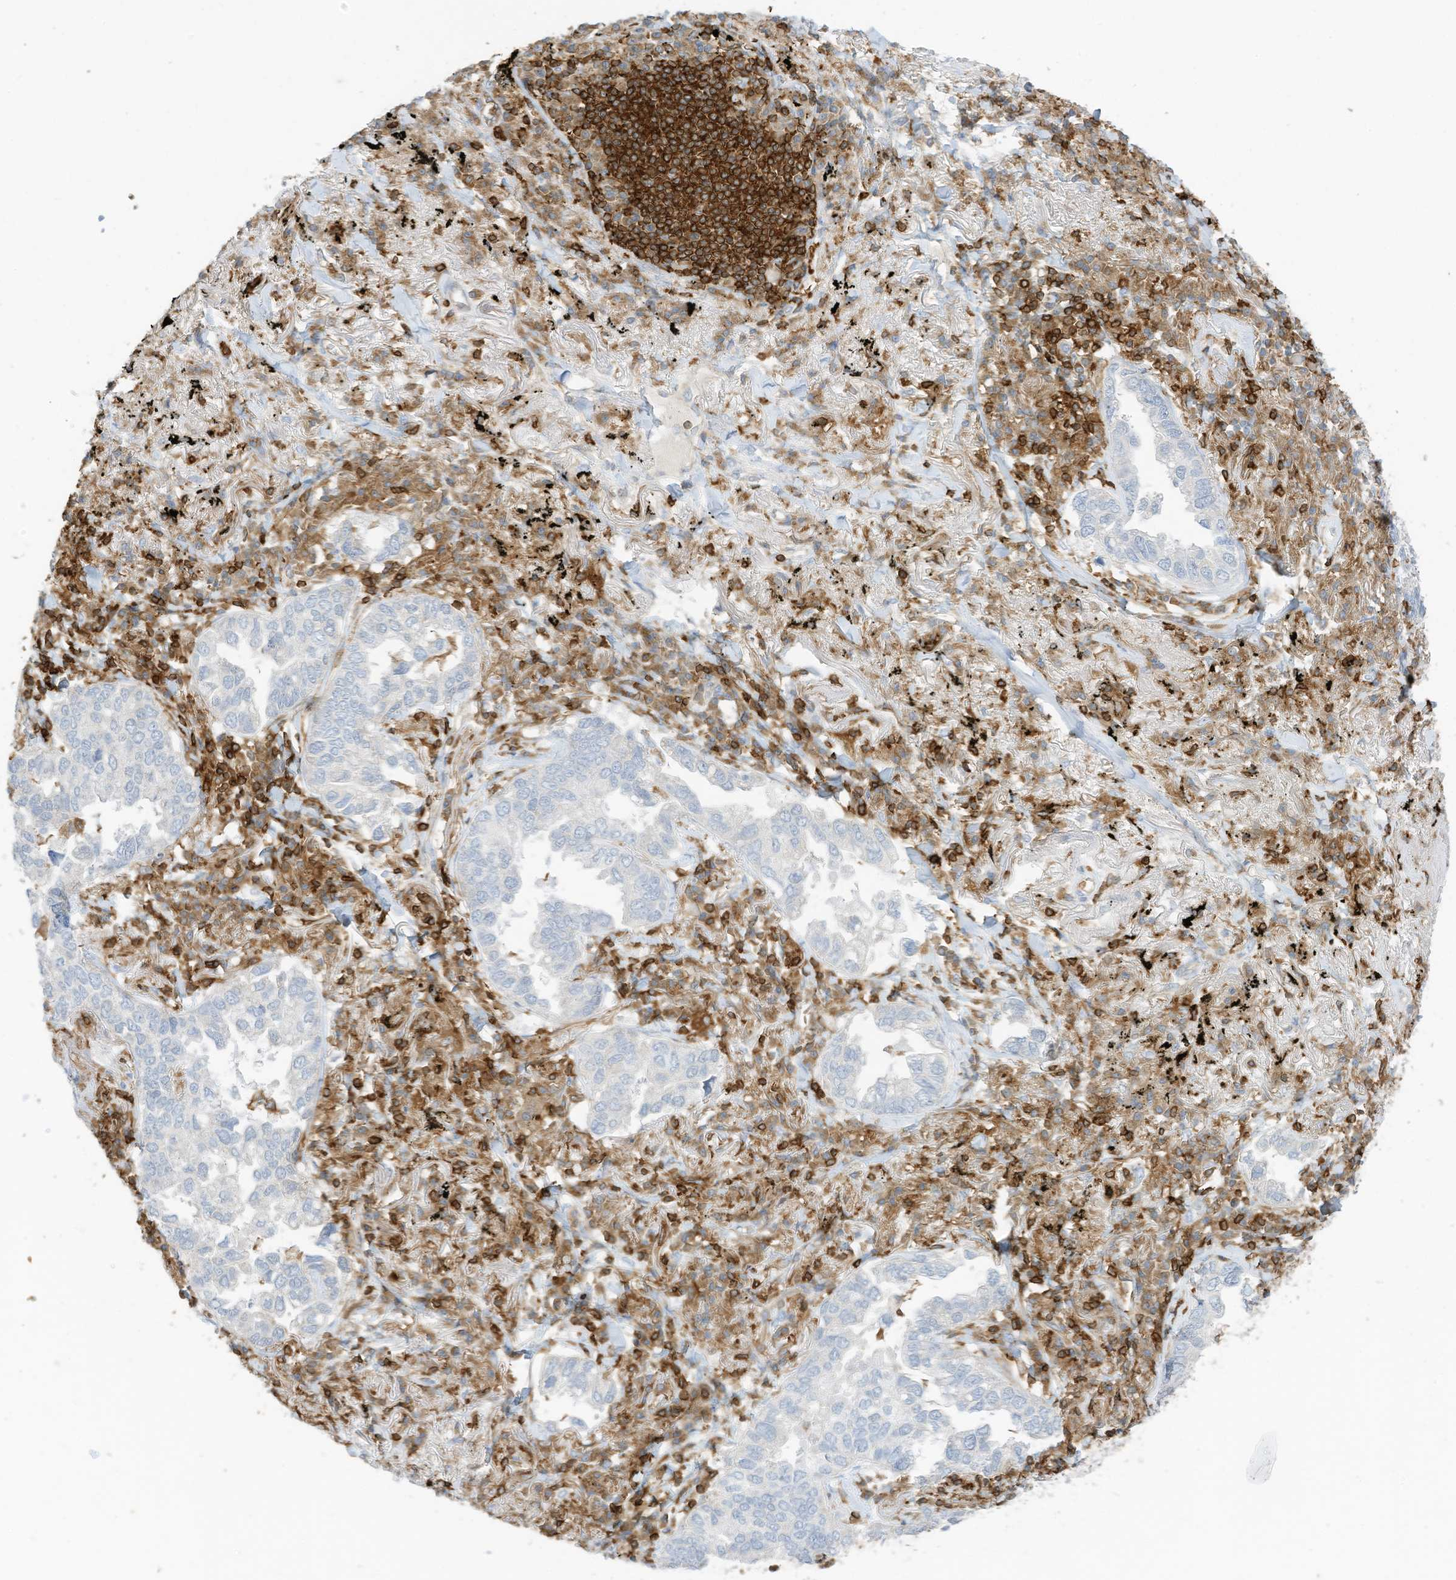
{"staining": {"intensity": "negative", "quantity": "none", "location": "none"}, "tissue": "lung cancer", "cell_type": "Tumor cells", "image_type": "cancer", "snomed": [{"axis": "morphology", "description": "Adenocarcinoma, NOS"}, {"axis": "topography", "description": "Lung"}], "caption": "Immunohistochemistry (IHC) micrograph of neoplastic tissue: lung adenocarcinoma stained with DAB (3,3'-diaminobenzidine) reveals no significant protein expression in tumor cells.", "gene": "ARHGAP25", "patient": {"sex": "male", "age": 65}}